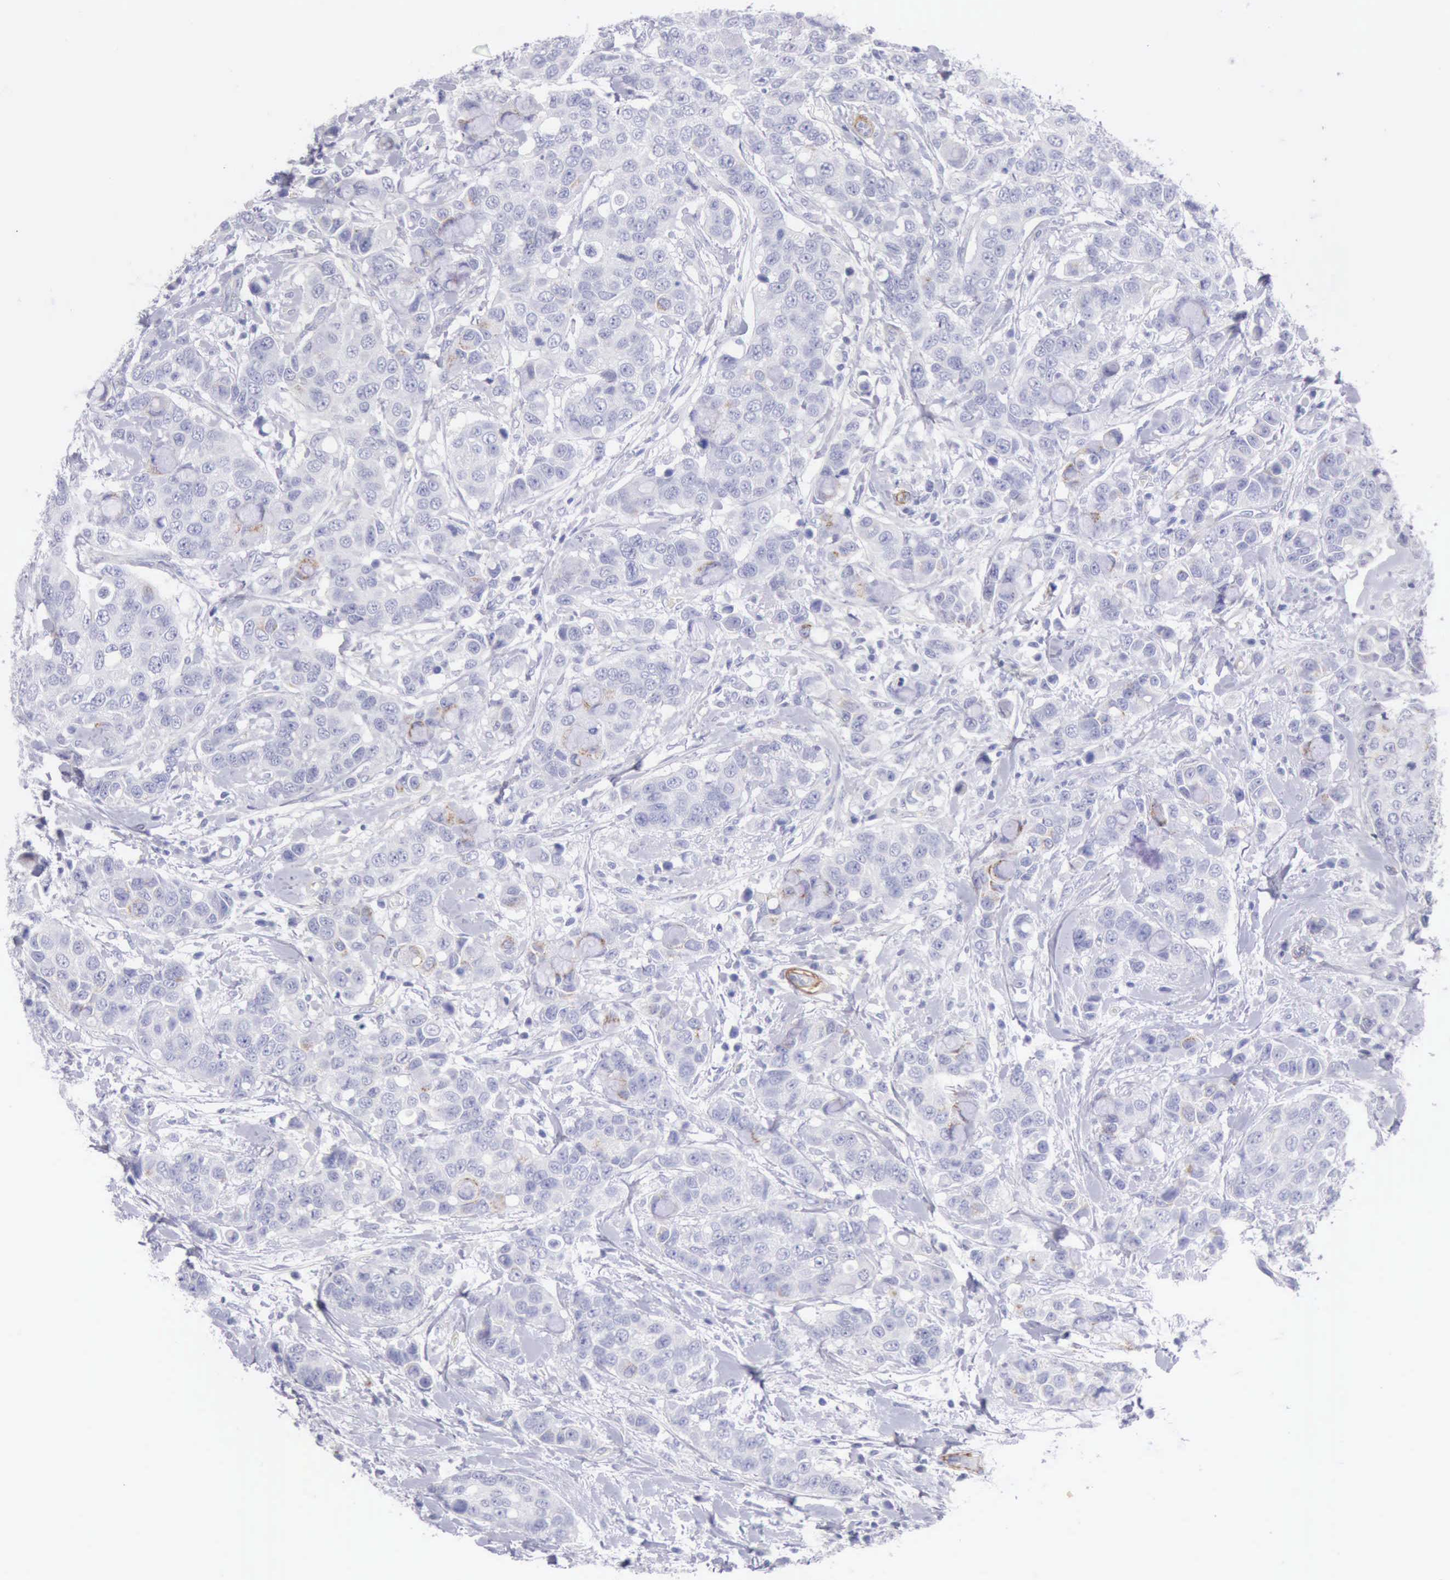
{"staining": {"intensity": "negative", "quantity": "none", "location": "none"}, "tissue": "breast cancer", "cell_type": "Tumor cells", "image_type": "cancer", "snomed": [{"axis": "morphology", "description": "Duct carcinoma"}, {"axis": "topography", "description": "Breast"}], "caption": "Breast cancer was stained to show a protein in brown. There is no significant positivity in tumor cells. The staining was performed using DAB (3,3'-diaminobenzidine) to visualize the protein expression in brown, while the nuclei were stained in blue with hematoxylin (Magnification: 20x).", "gene": "AOC3", "patient": {"sex": "female", "age": 27}}